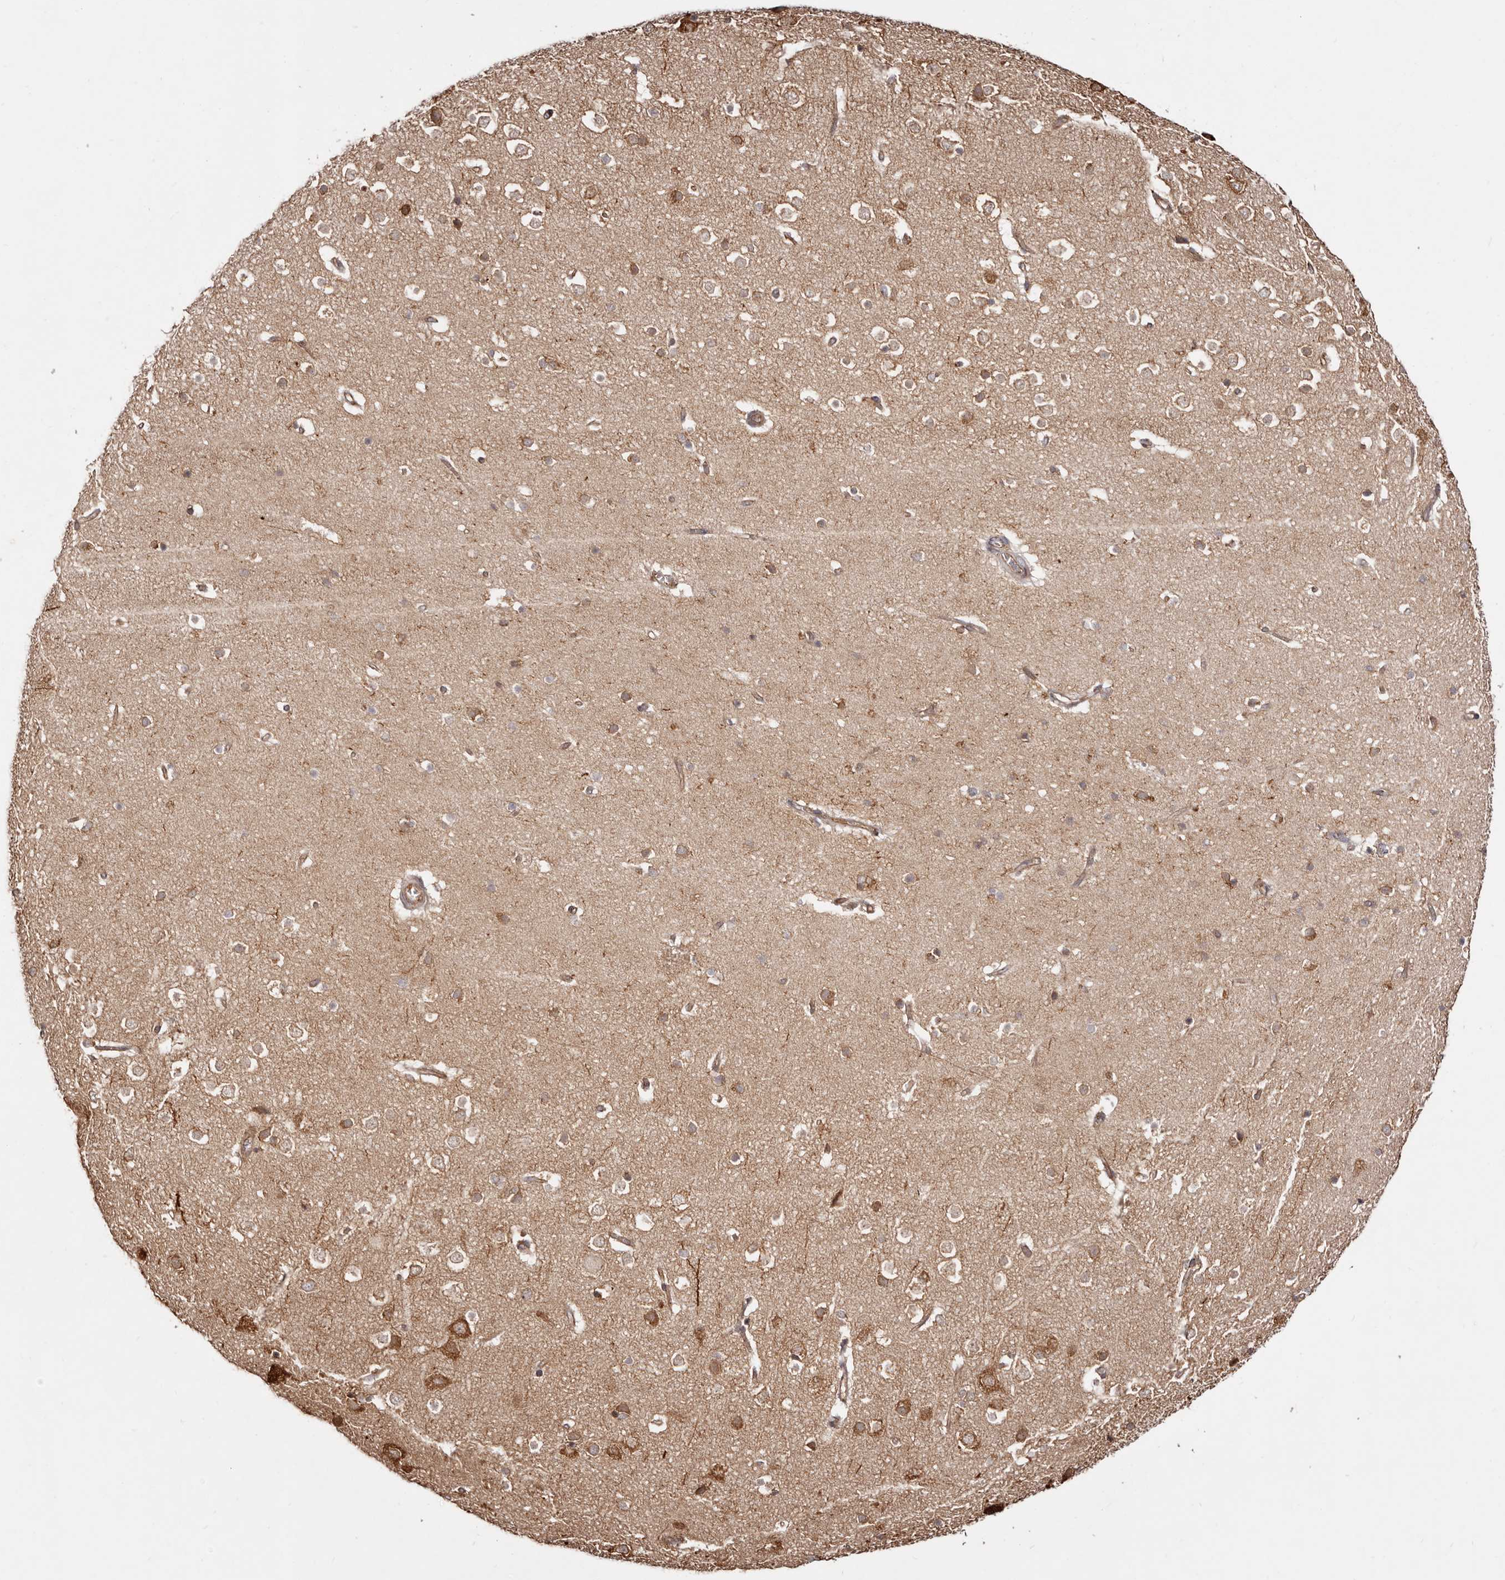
{"staining": {"intensity": "moderate", "quantity": ">75%", "location": "cytoplasmic/membranous"}, "tissue": "cerebral cortex", "cell_type": "Endothelial cells", "image_type": "normal", "snomed": [{"axis": "morphology", "description": "Normal tissue, NOS"}, {"axis": "topography", "description": "Cerebral cortex"}], "caption": "Endothelial cells show medium levels of moderate cytoplasmic/membranous positivity in about >75% of cells in benign cerebral cortex. (DAB (3,3'-diaminobenzidine) IHC, brown staining for protein, blue staining for nuclei).", "gene": "RPS6", "patient": {"sex": "male", "age": 54}}